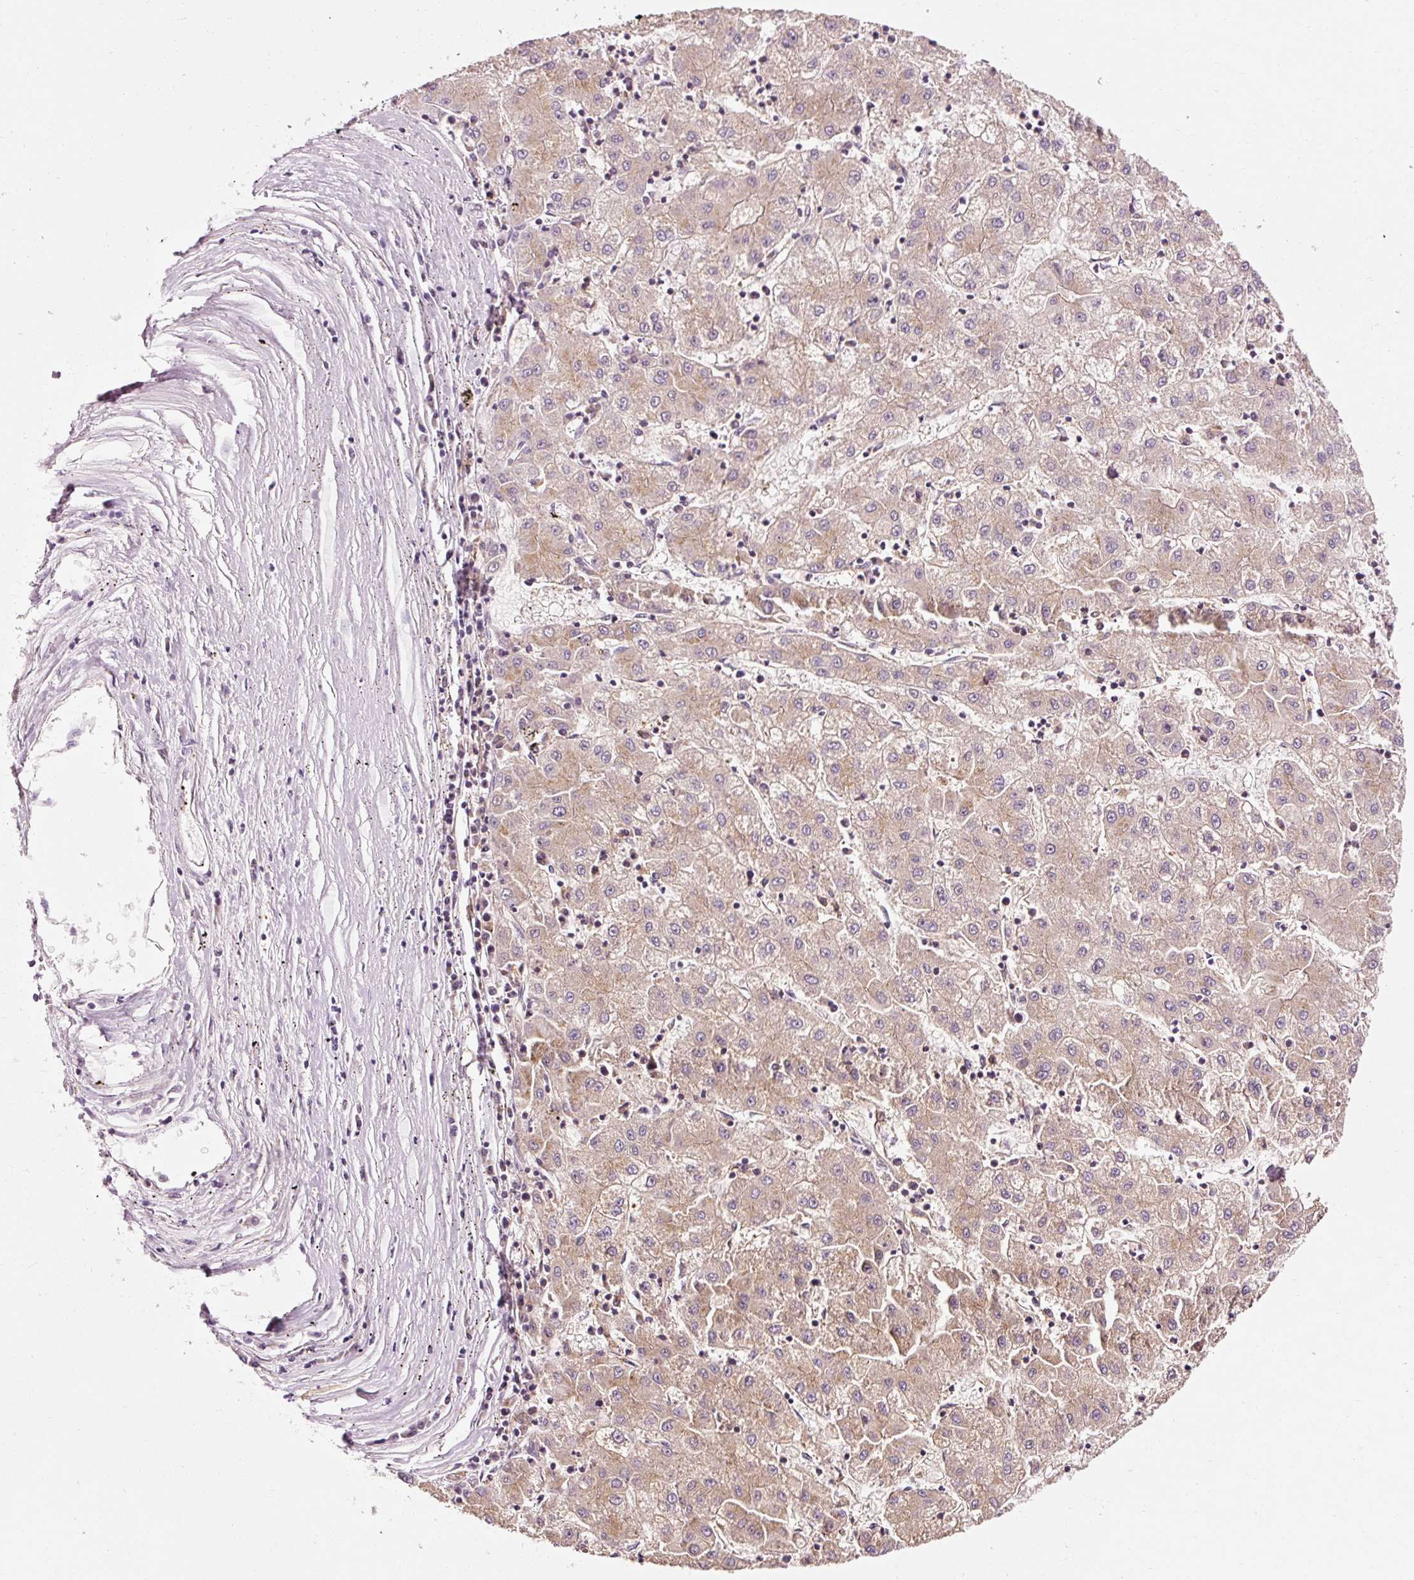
{"staining": {"intensity": "weak", "quantity": ">75%", "location": "cytoplasmic/membranous"}, "tissue": "liver cancer", "cell_type": "Tumor cells", "image_type": "cancer", "snomed": [{"axis": "morphology", "description": "Carcinoma, Hepatocellular, NOS"}, {"axis": "topography", "description": "Liver"}], "caption": "The histopathology image reveals immunohistochemical staining of liver hepatocellular carcinoma. There is weak cytoplasmic/membranous staining is identified in about >75% of tumor cells.", "gene": "NAPA", "patient": {"sex": "male", "age": 72}}